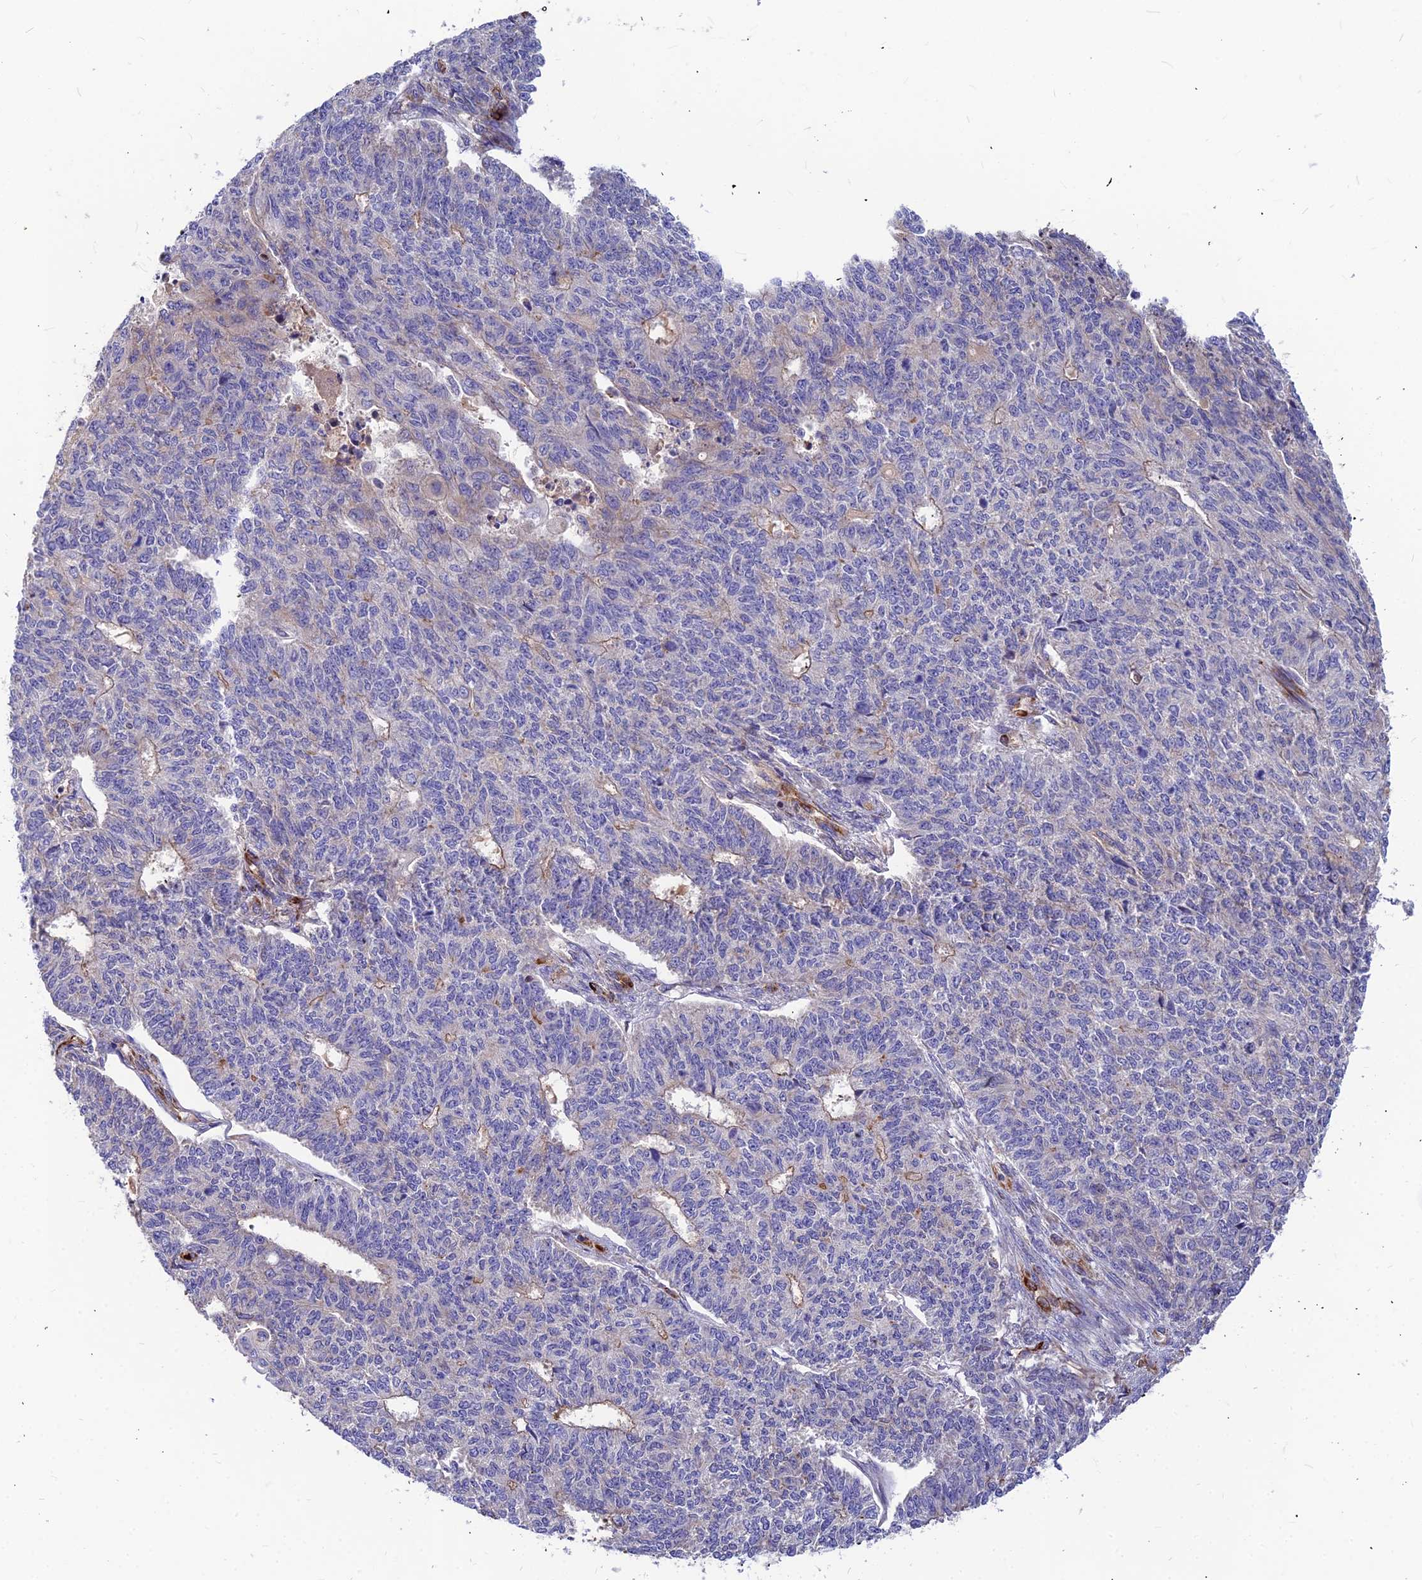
{"staining": {"intensity": "negative", "quantity": "none", "location": "none"}, "tissue": "endometrial cancer", "cell_type": "Tumor cells", "image_type": "cancer", "snomed": [{"axis": "morphology", "description": "Adenocarcinoma, NOS"}, {"axis": "topography", "description": "Endometrium"}], "caption": "This micrograph is of adenocarcinoma (endometrial) stained with immunohistochemistry to label a protein in brown with the nuclei are counter-stained blue. There is no staining in tumor cells. The staining is performed using DAB brown chromogen with nuclei counter-stained in using hematoxylin.", "gene": "ASPHD1", "patient": {"sex": "female", "age": 32}}